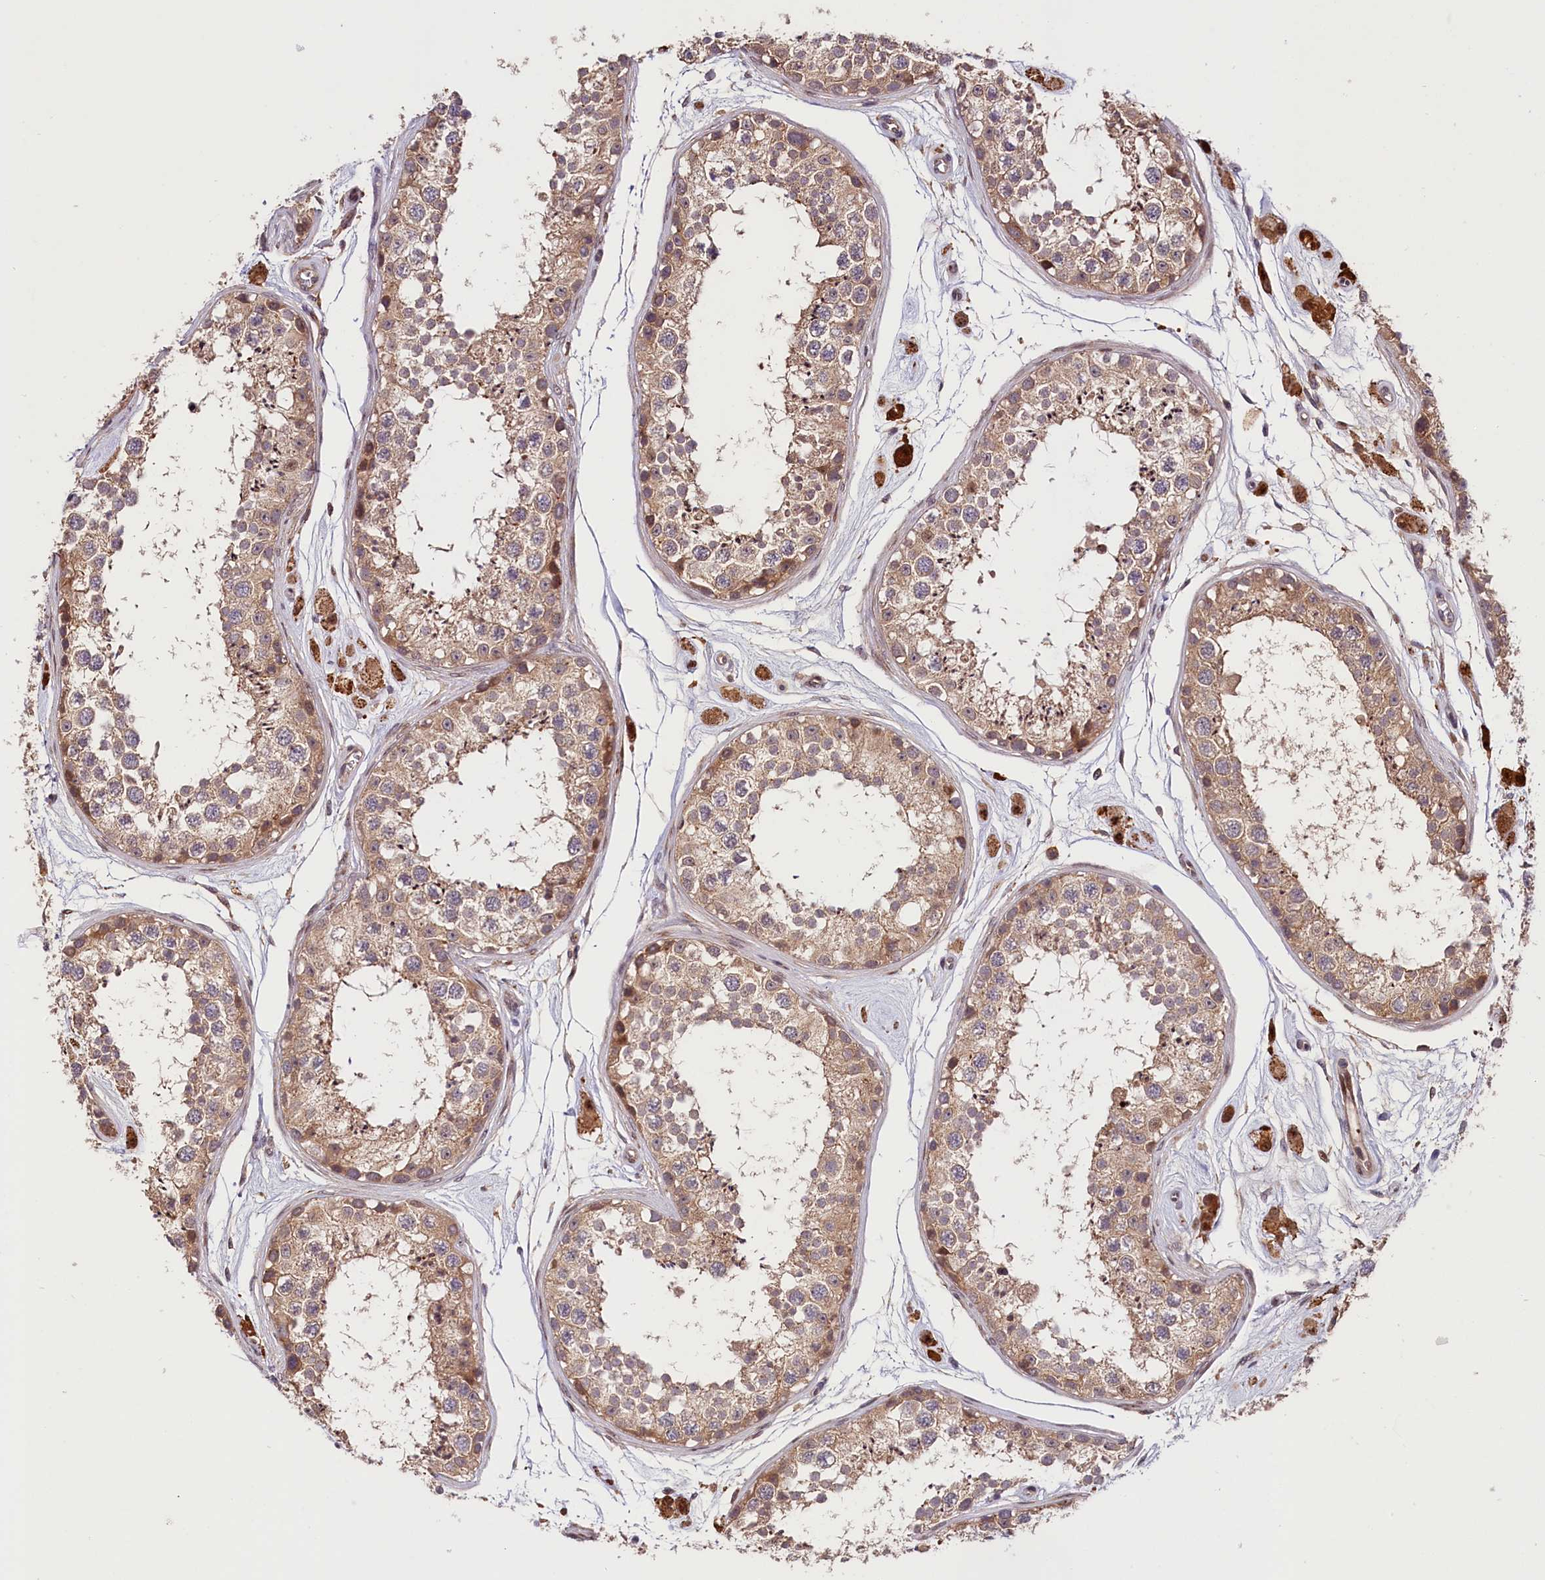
{"staining": {"intensity": "weak", "quantity": ">75%", "location": "cytoplasmic/membranous"}, "tissue": "testis", "cell_type": "Cells in seminiferous ducts", "image_type": "normal", "snomed": [{"axis": "morphology", "description": "Normal tissue, NOS"}, {"axis": "topography", "description": "Testis"}], "caption": "Immunohistochemical staining of unremarkable human testis exhibits >75% levels of weak cytoplasmic/membranous protein positivity in about >75% of cells in seminiferous ducts. (DAB IHC with brightfield microscopy, high magnification).", "gene": "CACNA1H", "patient": {"sex": "male", "age": 25}}